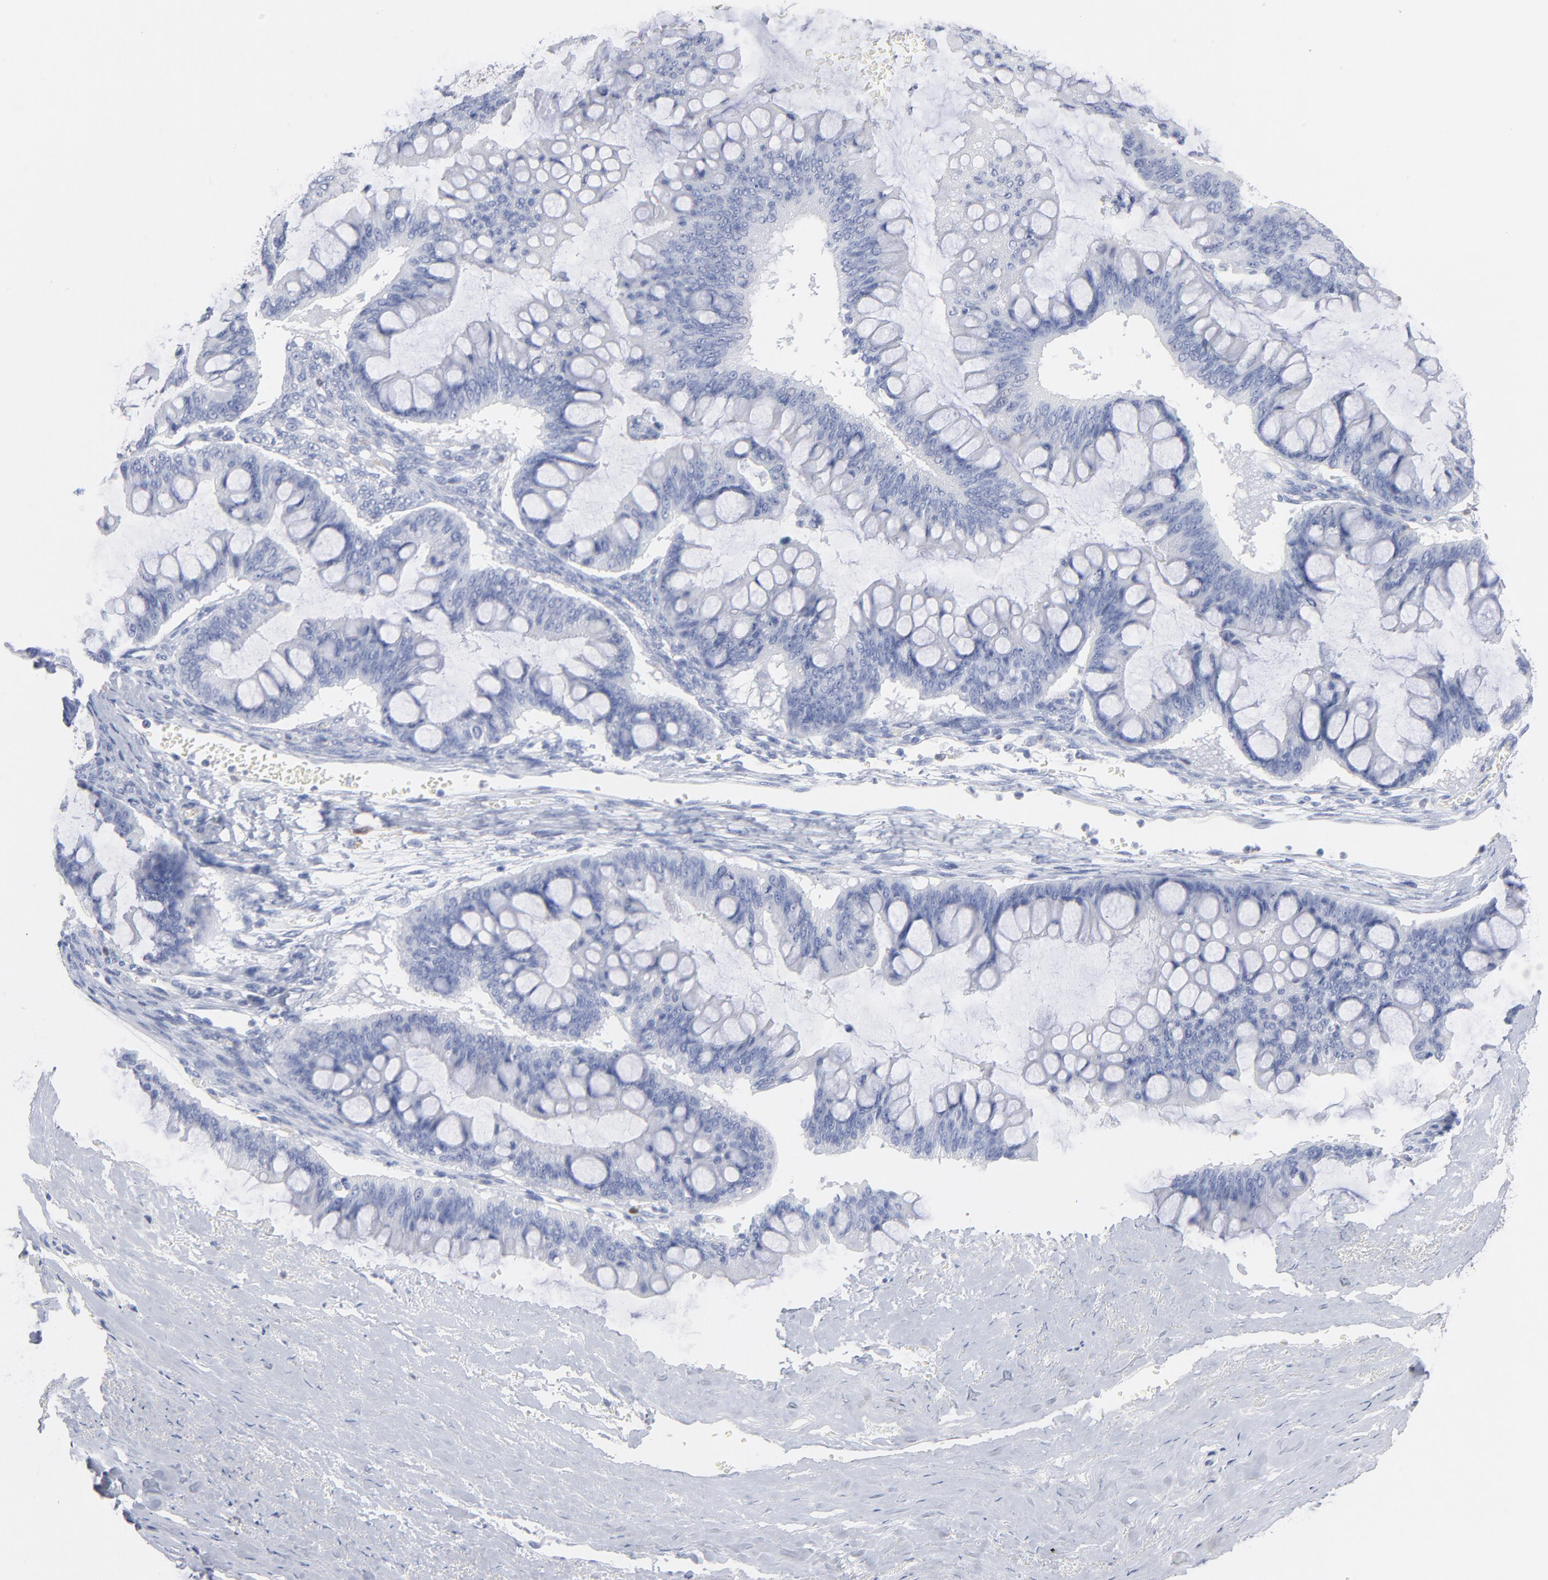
{"staining": {"intensity": "negative", "quantity": "none", "location": "none"}, "tissue": "ovarian cancer", "cell_type": "Tumor cells", "image_type": "cancer", "snomed": [{"axis": "morphology", "description": "Cystadenocarcinoma, mucinous, NOS"}, {"axis": "topography", "description": "Ovary"}], "caption": "An immunohistochemistry (IHC) photomicrograph of ovarian cancer (mucinous cystadenocarcinoma) is shown. There is no staining in tumor cells of ovarian cancer (mucinous cystadenocarcinoma).", "gene": "IFIT2", "patient": {"sex": "female", "age": 73}}